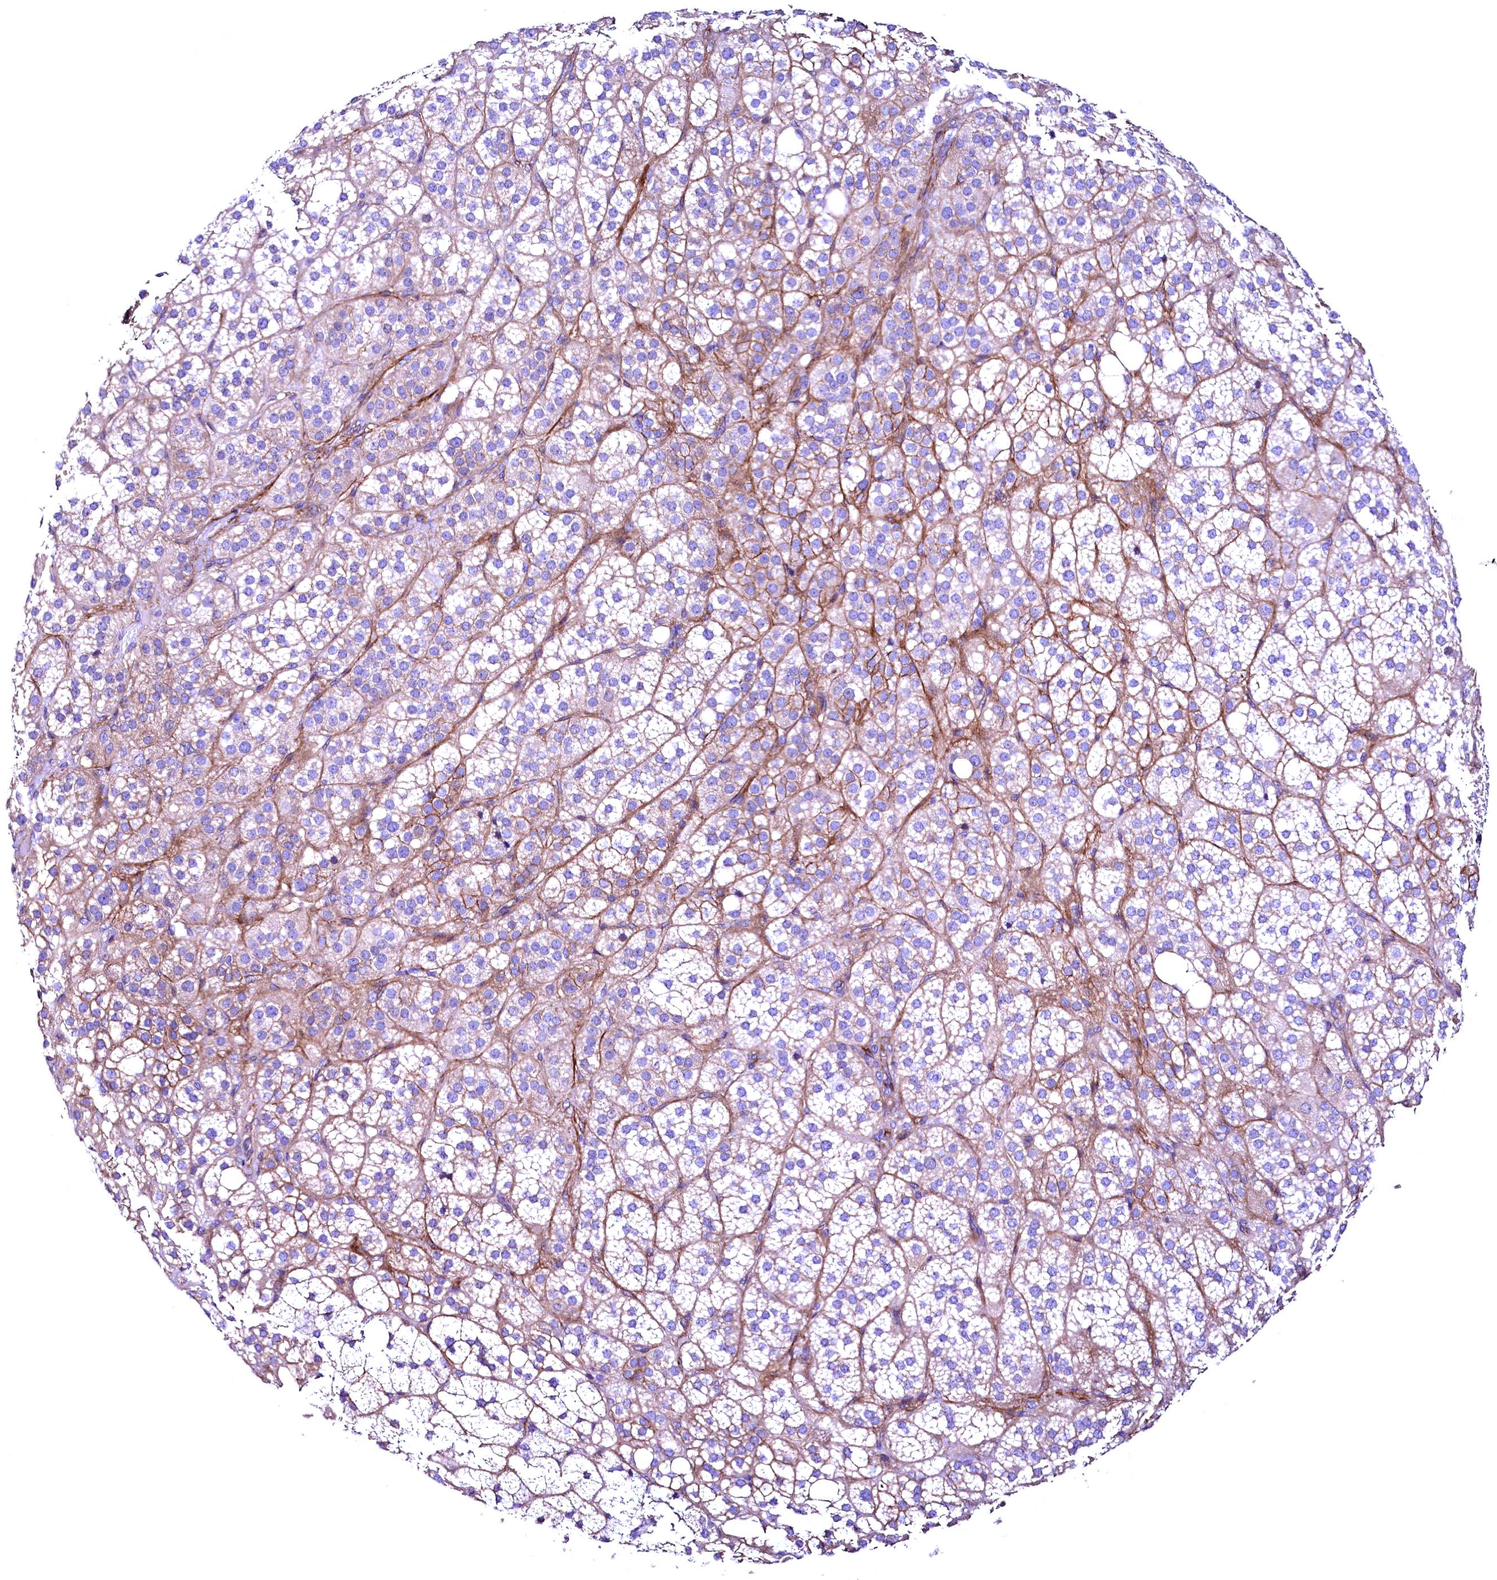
{"staining": {"intensity": "moderate", "quantity": "25%-75%", "location": "cytoplasmic/membranous"}, "tissue": "adrenal gland", "cell_type": "Glandular cells", "image_type": "normal", "snomed": [{"axis": "morphology", "description": "Normal tissue, NOS"}, {"axis": "topography", "description": "Adrenal gland"}], "caption": "A micrograph showing moderate cytoplasmic/membranous staining in approximately 25%-75% of glandular cells in unremarkable adrenal gland, as visualized by brown immunohistochemical staining.", "gene": "SLF1", "patient": {"sex": "female", "age": 59}}